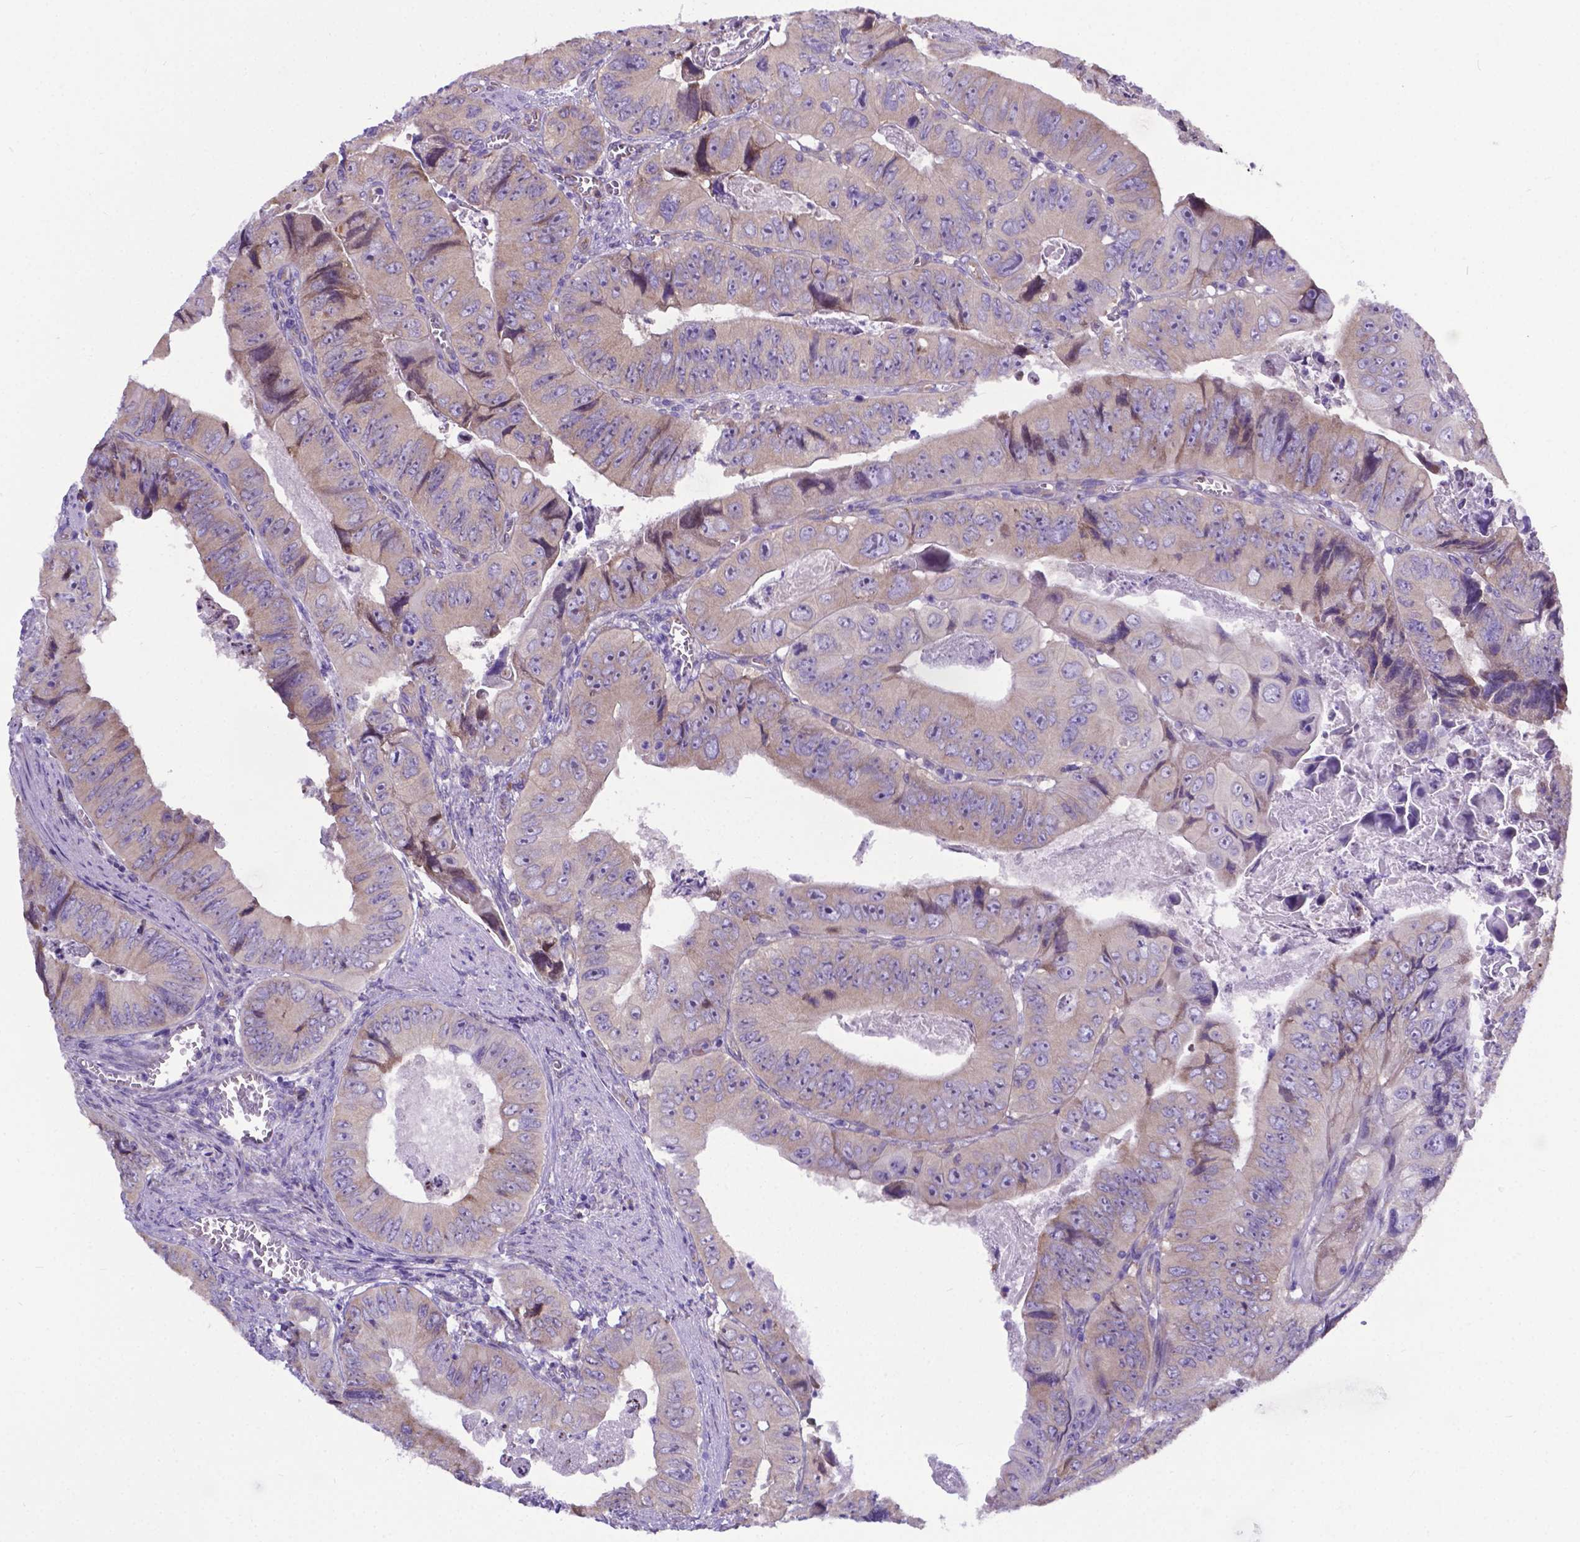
{"staining": {"intensity": "weak", "quantity": ">75%", "location": "cytoplasmic/membranous"}, "tissue": "colorectal cancer", "cell_type": "Tumor cells", "image_type": "cancer", "snomed": [{"axis": "morphology", "description": "Adenocarcinoma, NOS"}, {"axis": "topography", "description": "Colon"}], "caption": "Tumor cells display weak cytoplasmic/membranous staining in about >75% of cells in adenocarcinoma (colorectal).", "gene": "RPL6", "patient": {"sex": "female", "age": 84}}